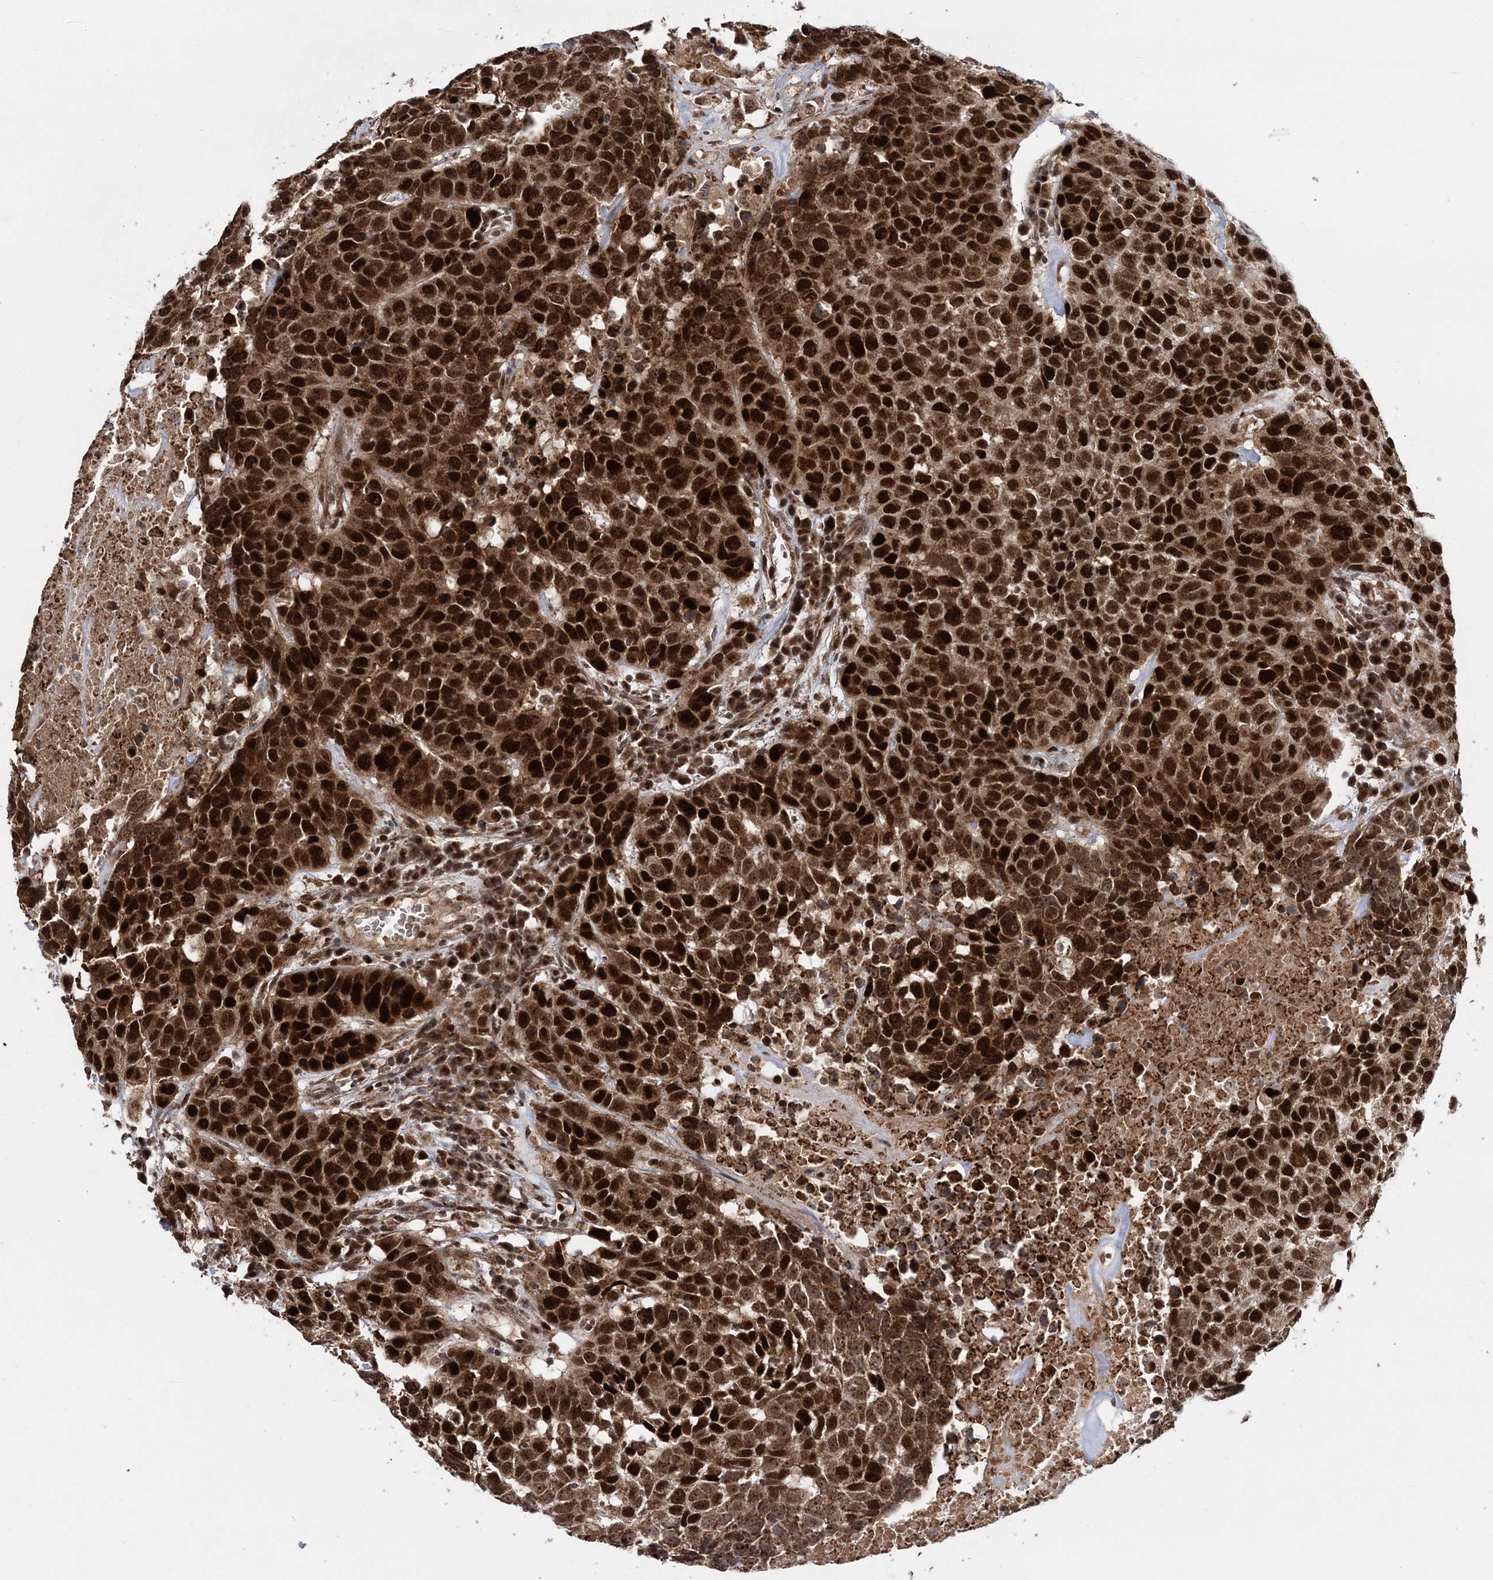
{"staining": {"intensity": "strong", "quantity": ">75%", "location": "cytoplasmic/membranous,nuclear"}, "tissue": "head and neck cancer", "cell_type": "Tumor cells", "image_type": "cancer", "snomed": [{"axis": "morphology", "description": "Squamous cell carcinoma, NOS"}, {"axis": "topography", "description": "Head-Neck"}], "caption": "The histopathology image displays staining of head and neck cancer (squamous cell carcinoma), revealing strong cytoplasmic/membranous and nuclear protein staining (brown color) within tumor cells.", "gene": "KIF4A", "patient": {"sex": "male", "age": 66}}